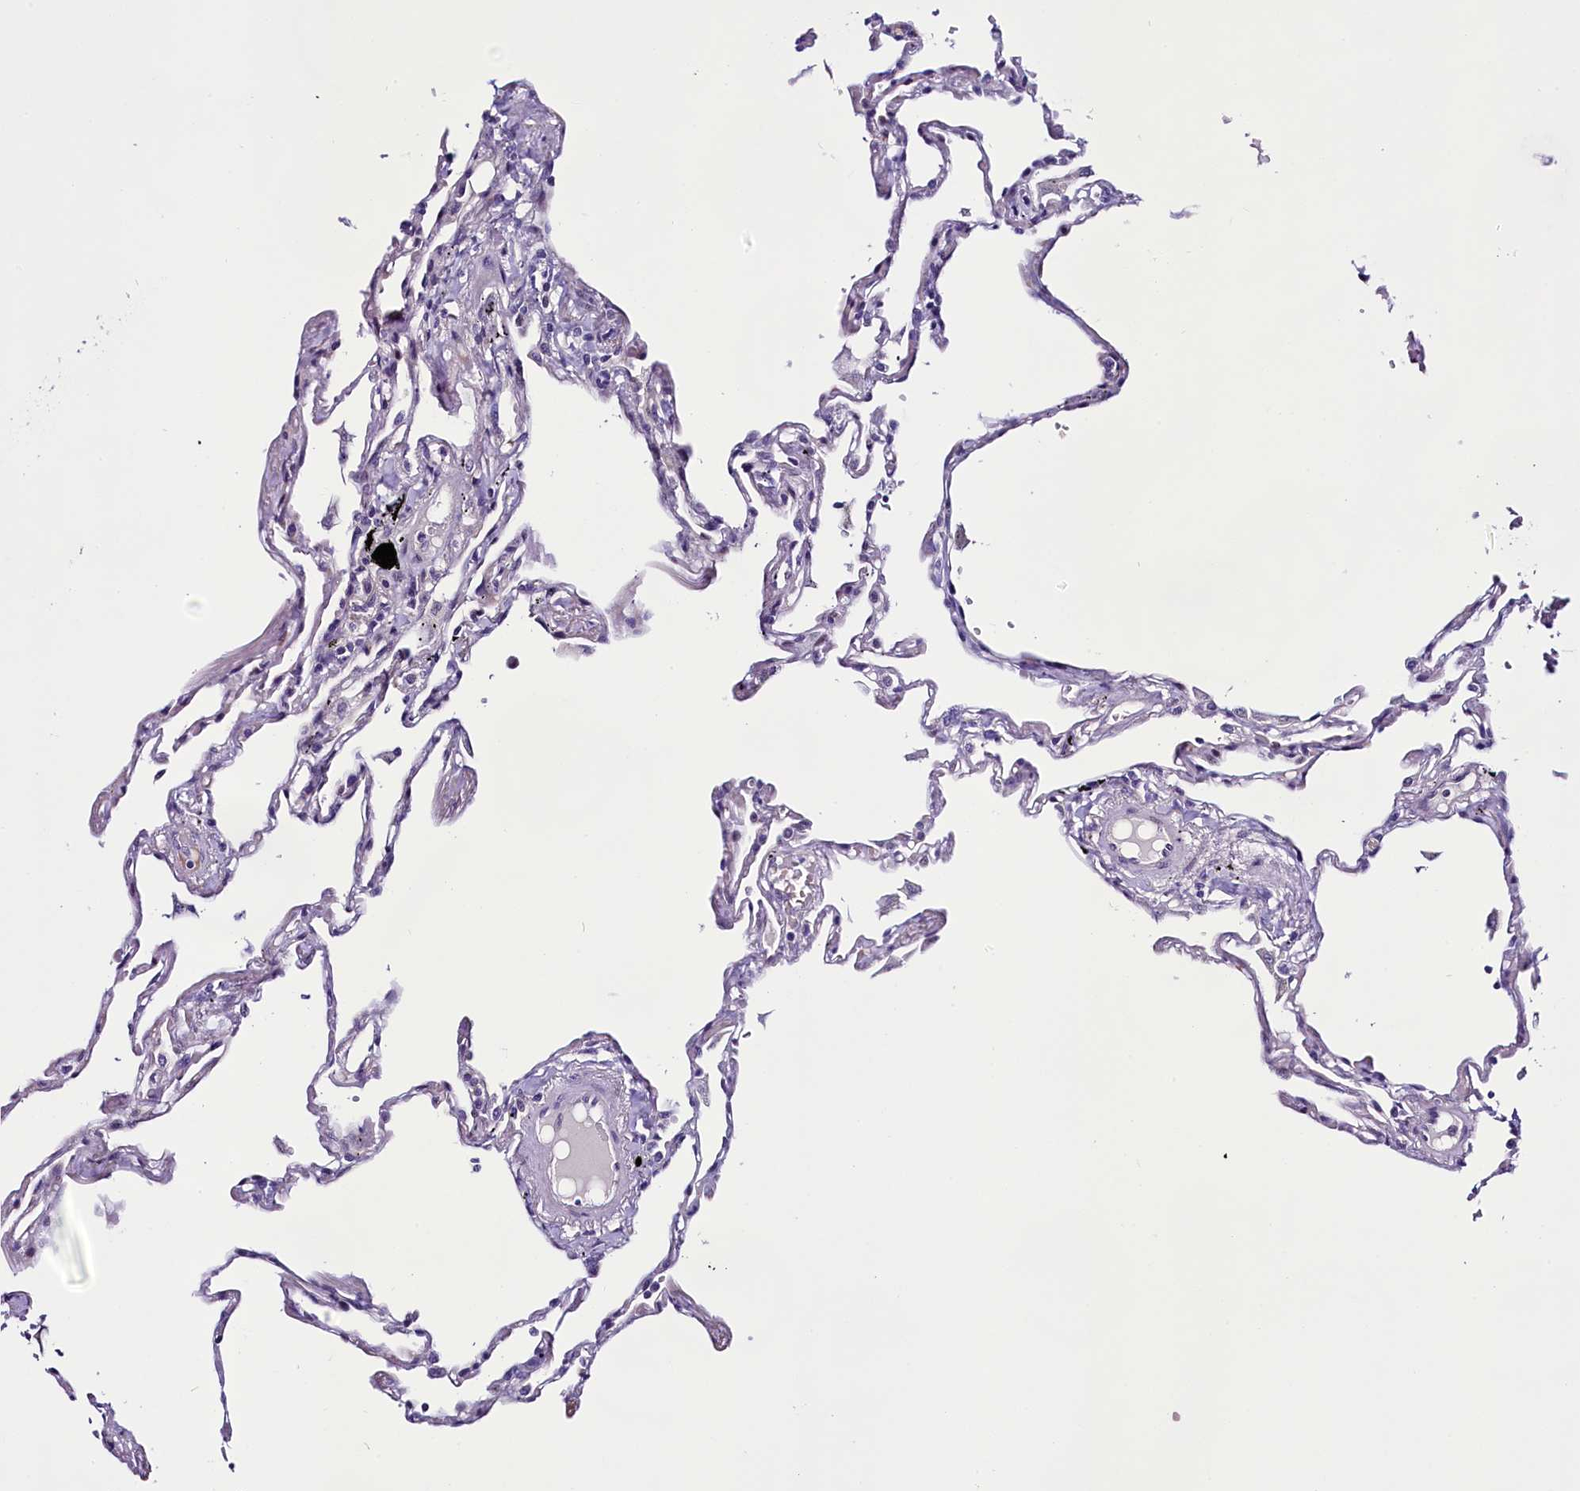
{"staining": {"intensity": "moderate", "quantity": "<25%", "location": "nuclear"}, "tissue": "lung", "cell_type": "Alveolar cells", "image_type": "normal", "snomed": [{"axis": "morphology", "description": "Normal tissue, NOS"}, {"axis": "topography", "description": "Lung"}], "caption": "An image showing moderate nuclear positivity in approximately <25% of alveolar cells in benign lung, as visualized by brown immunohistochemical staining.", "gene": "CCDC106", "patient": {"sex": "female", "age": 67}}